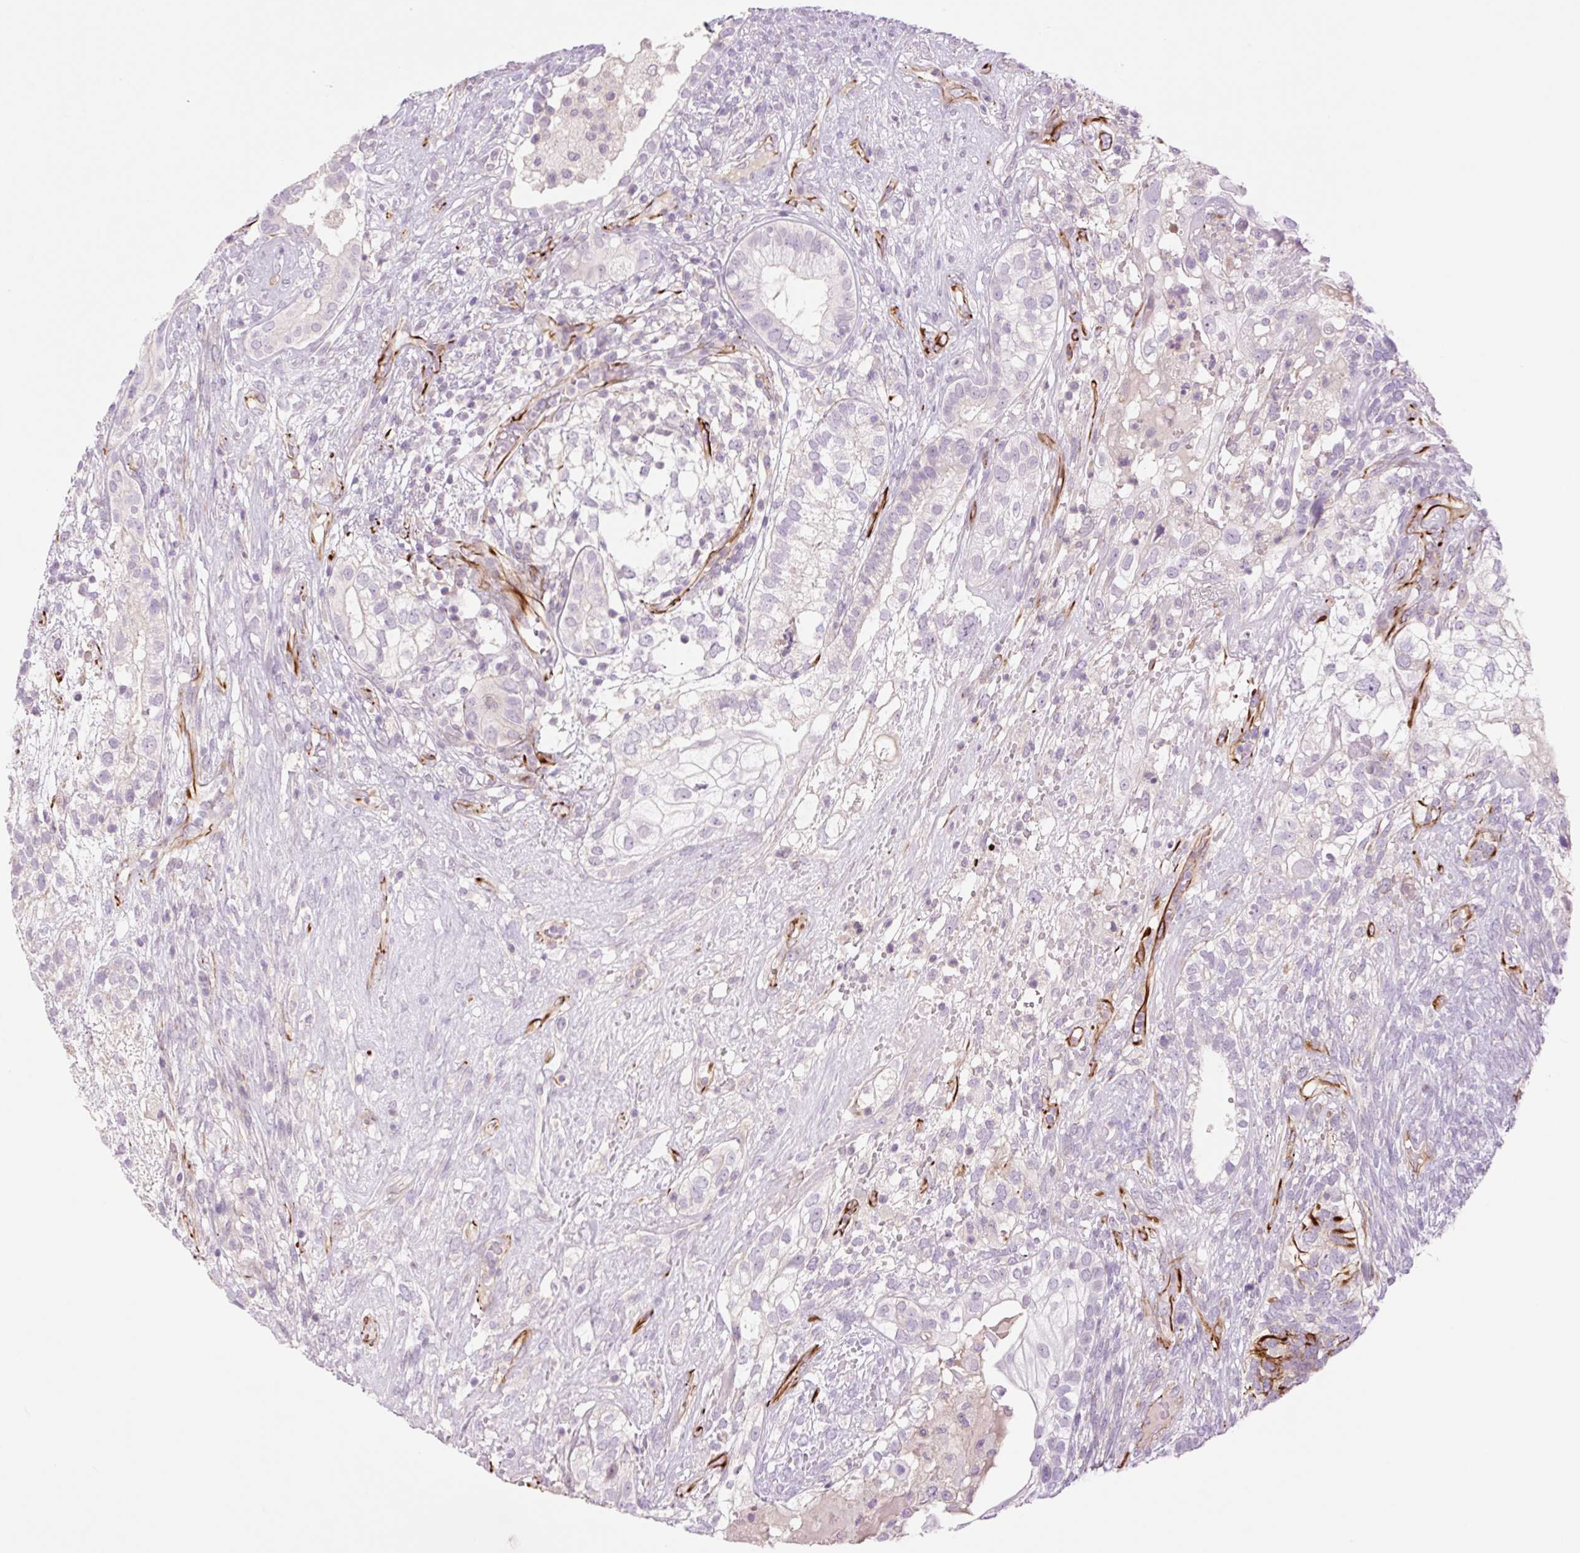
{"staining": {"intensity": "negative", "quantity": "none", "location": "none"}, "tissue": "testis cancer", "cell_type": "Tumor cells", "image_type": "cancer", "snomed": [{"axis": "morphology", "description": "Seminoma, NOS"}, {"axis": "morphology", "description": "Carcinoma, Embryonal, NOS"}, {"axis": "topography", "description": "Testis"}], "caption": "DAB (3,3'-diaminobenzidine) immunohistochemical staining of human embryonal carcinoma (testis) reveals no significant positivity in tumor cells.", "gene": "ZFYVE21", "patient": {"sex": "male", "age": 41}}